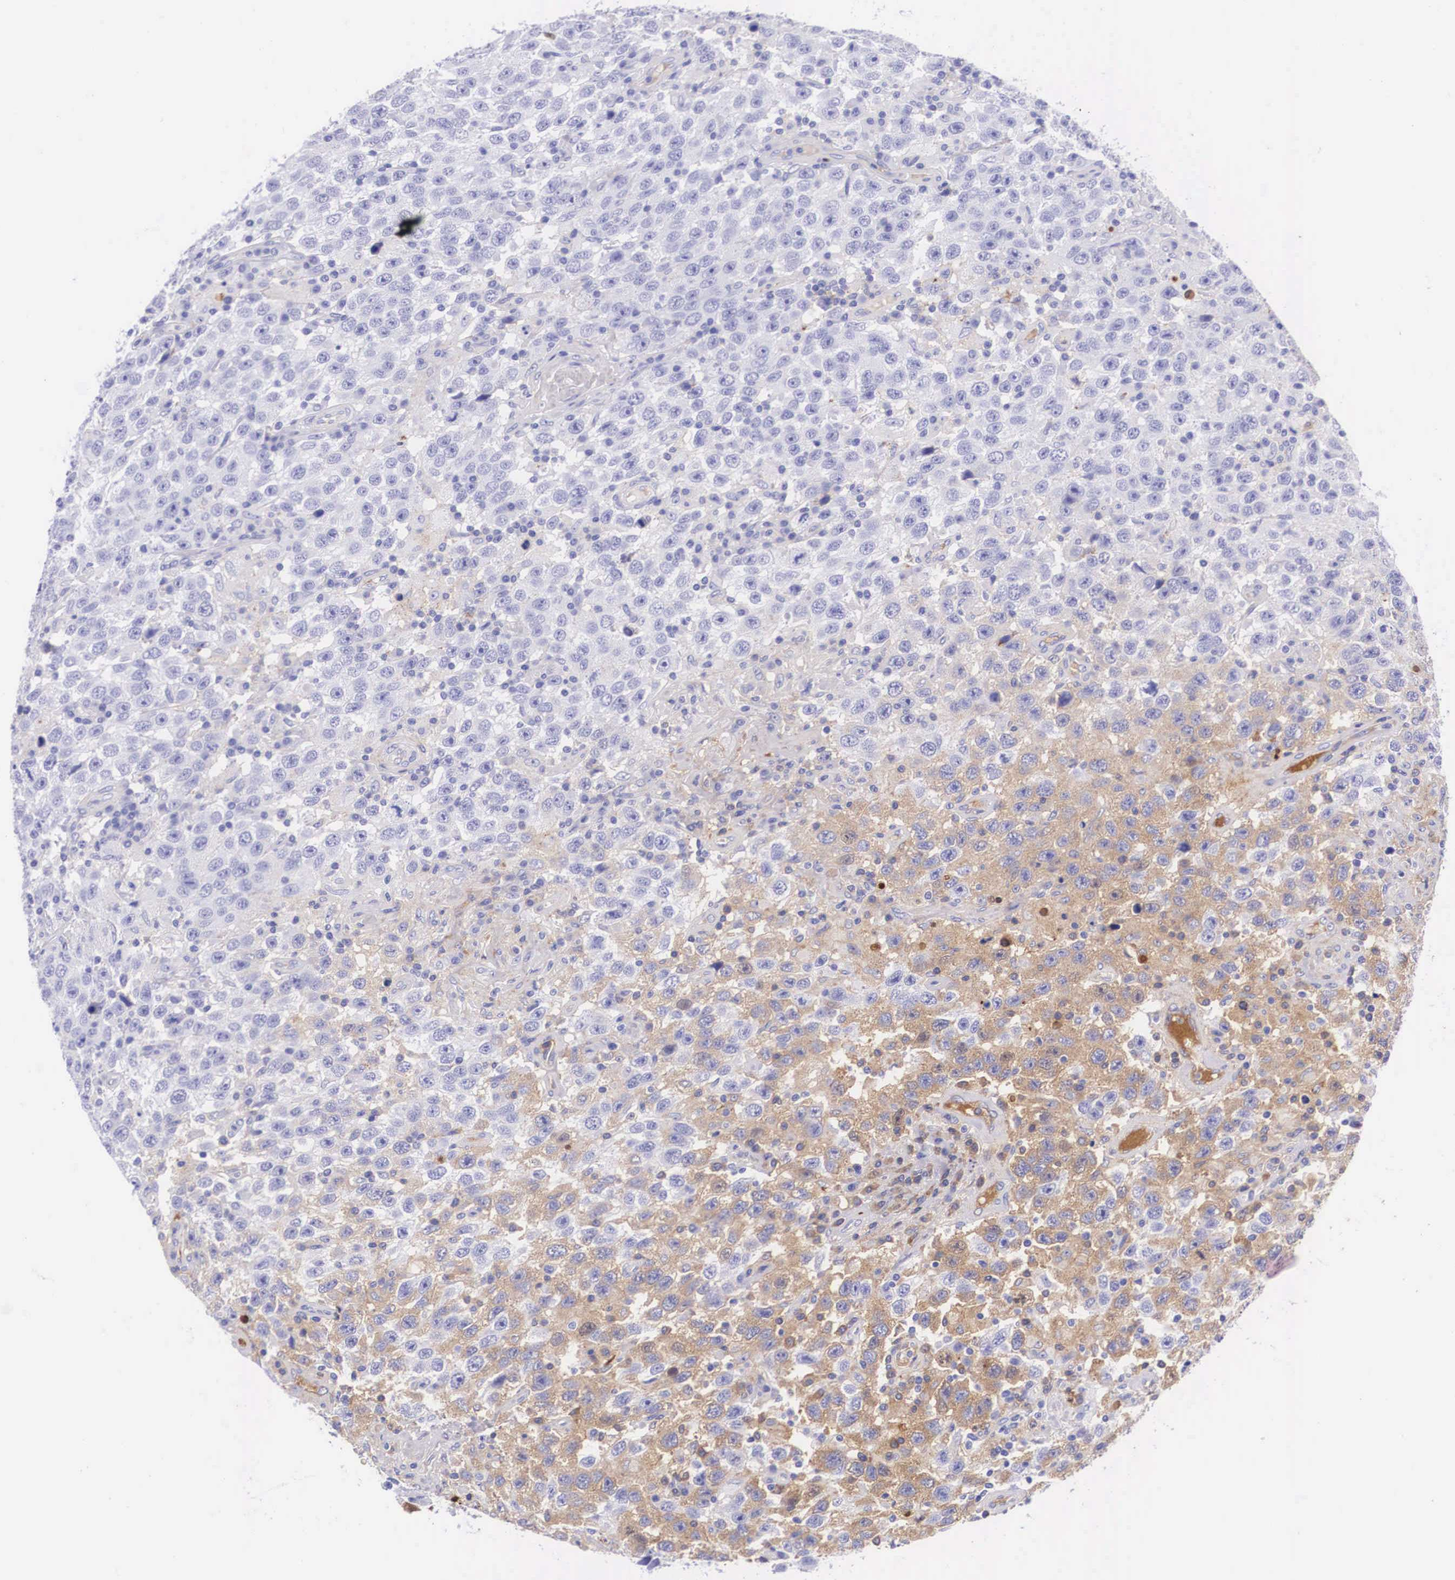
{"staining": {"intensity": "moderate", "quantity": "<25%", "location": "cytoplasmic/membranous"}, "tissue": "testis cancer", "cell_type": "Tumor cells", "image_type": "cancer", "snomed": [{"axis": "morphology", "description": "Seminoma, NOS"}, {"axis": "topography", "description": "Testis"}], "caption": "Seminoma (testis) tissue displays moderate cytoplasmic/membranous positivity in about <25% of tumor cells Ihc stains the protein in brown and the nuclei are stained blue.", "gene": "PLG", "patient": {"sex": "male", "age": 41}}